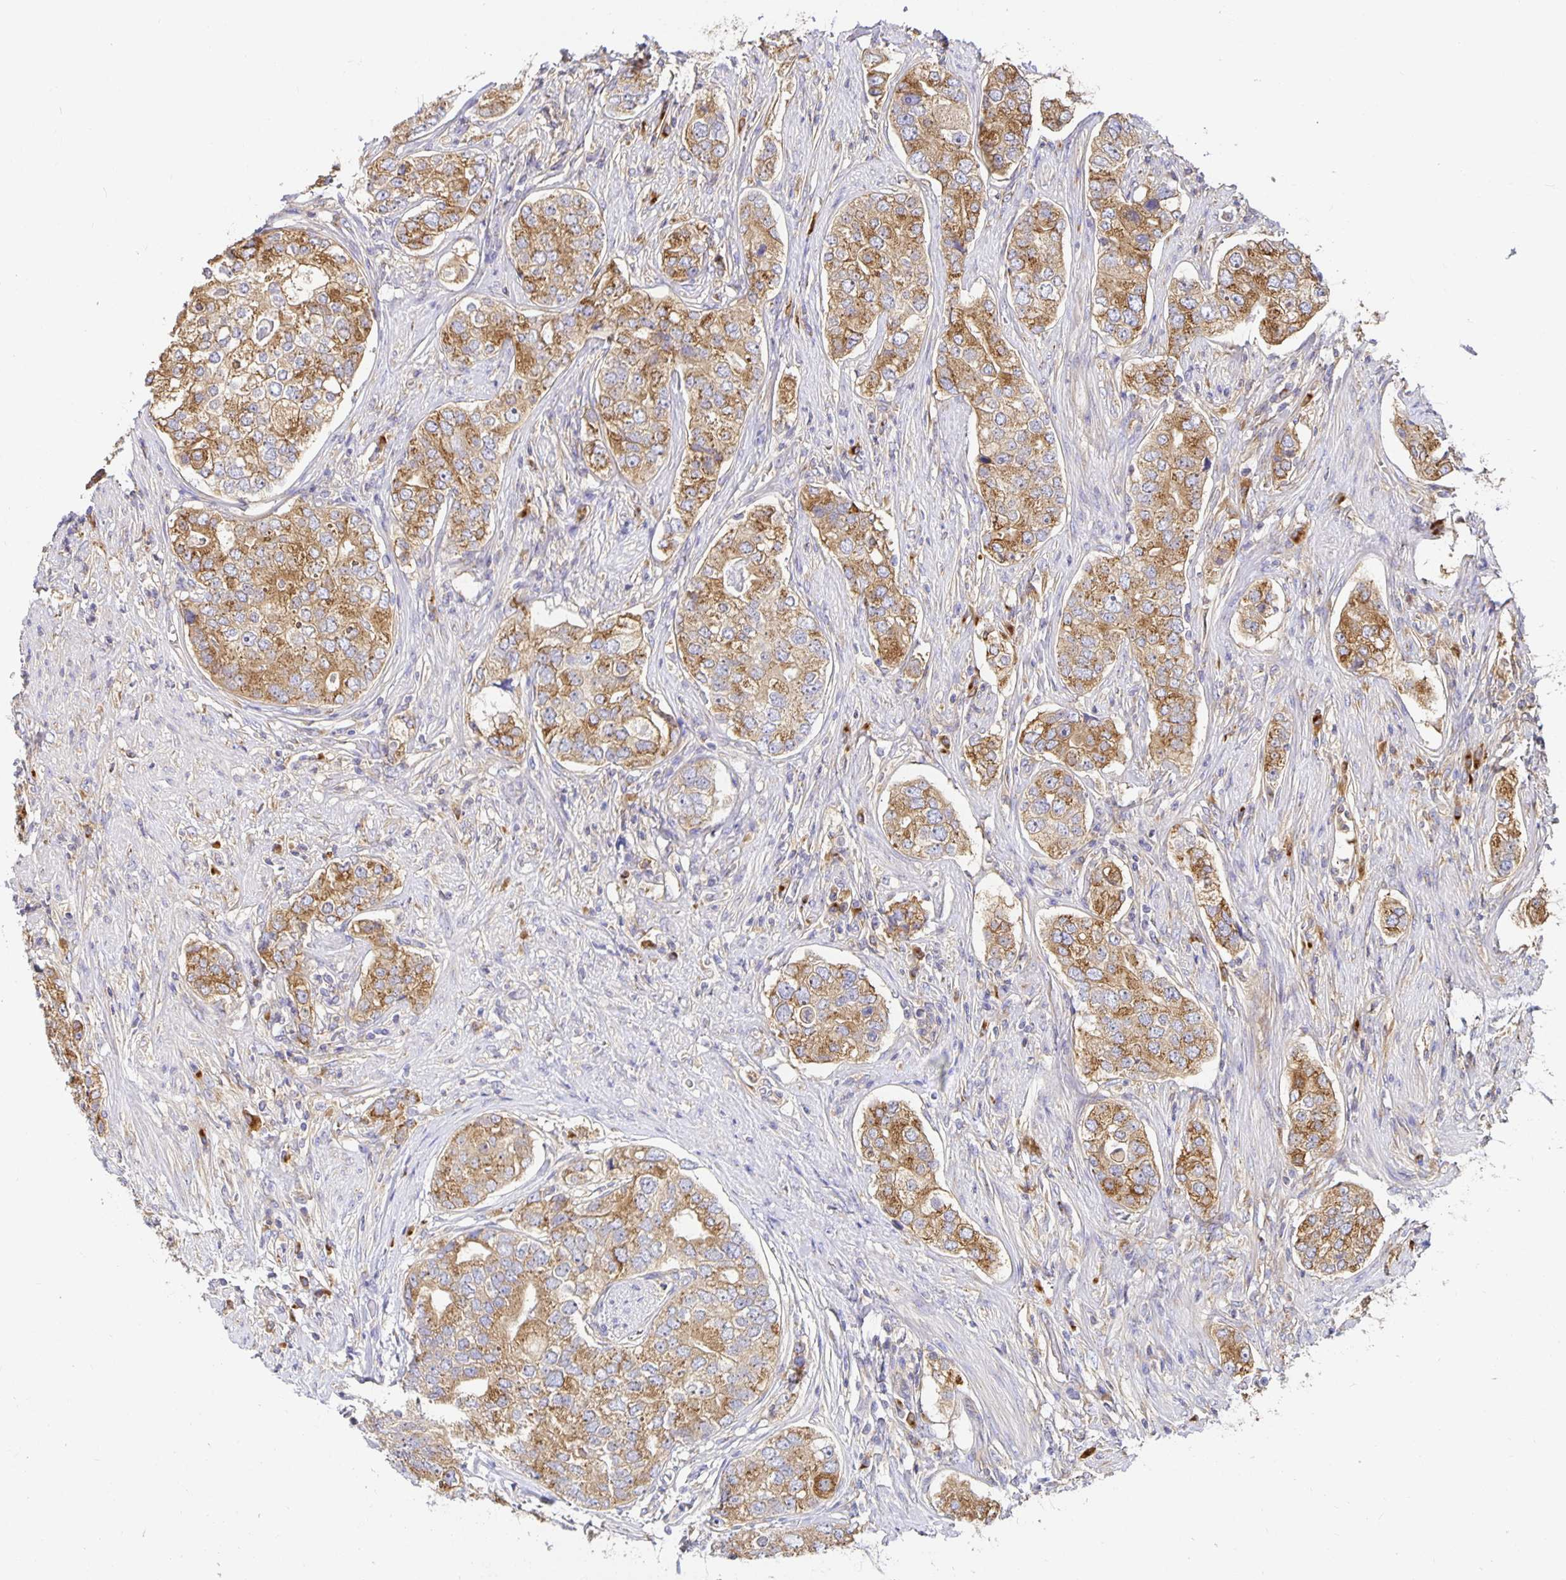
{"staining": {"intensity": "moderate", "quantity": ">75%", "location": "cytoplasmic/membranous"}, "tissue": "prostate cancer", "cell_type": "Tumor cells", "image_type": "cancer", "snomed": [{"axis": "morphology", "description": "Adenocarcinoma, High grade"}, {"axis": "topography", "description": "Prostate"}], "caption": "DAB immunohistochemical staining of adenocarcinoma (high-grade) (prostate) exhibits moderate cytoplasmic/membranous protein staining in approximately >75% of tumor cells.", "gene": "USO1", "patient": {"sex": "male", "age": 60}}